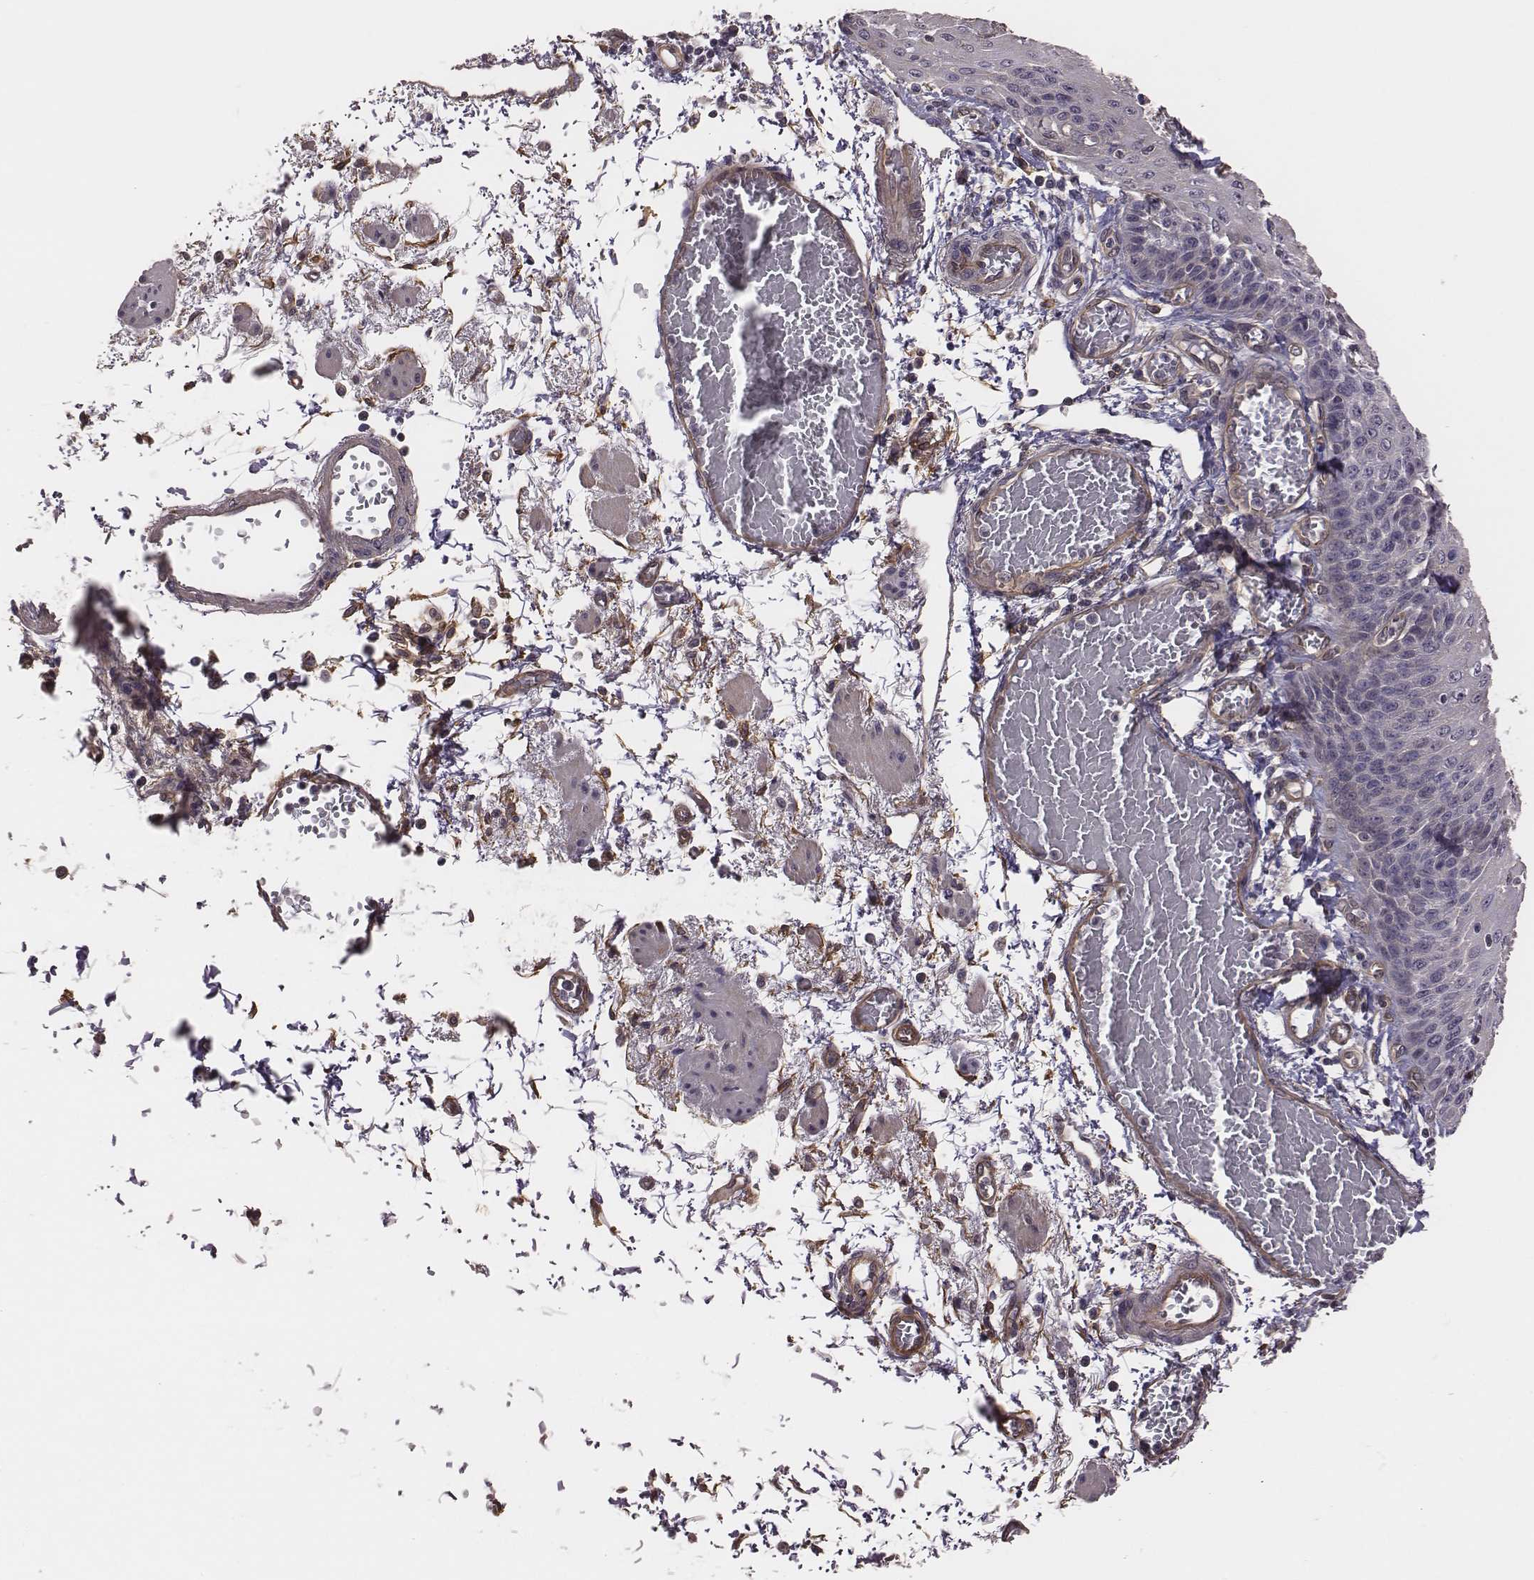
{"staining": {"intensity": "negative", "quantity": "none", "location": "none"}, "tissue": "esophagus", "cell_type": "Squamous epithelial cells", "image_type": "normal", "snomed": [{"axis": "morphology", "description": "Normal tissue, NOS"}, {"axis": "morphology", "description": "Adenocarcinoma, NOS"}, {"axis": "topography", "description": "Esophagus"}], "caption": "This is a image of immunohistochemistry staining of benign esophagus, which shows no positivity in squamous epithelial cells. (Stains: DAB immunohistochemistry (IHC) with hematoxylin counter stain, Microscopy: brightfield microscopy at high magnification).", "gene": "SCARF1", "patient": {"sex": "male", "age": 81}}